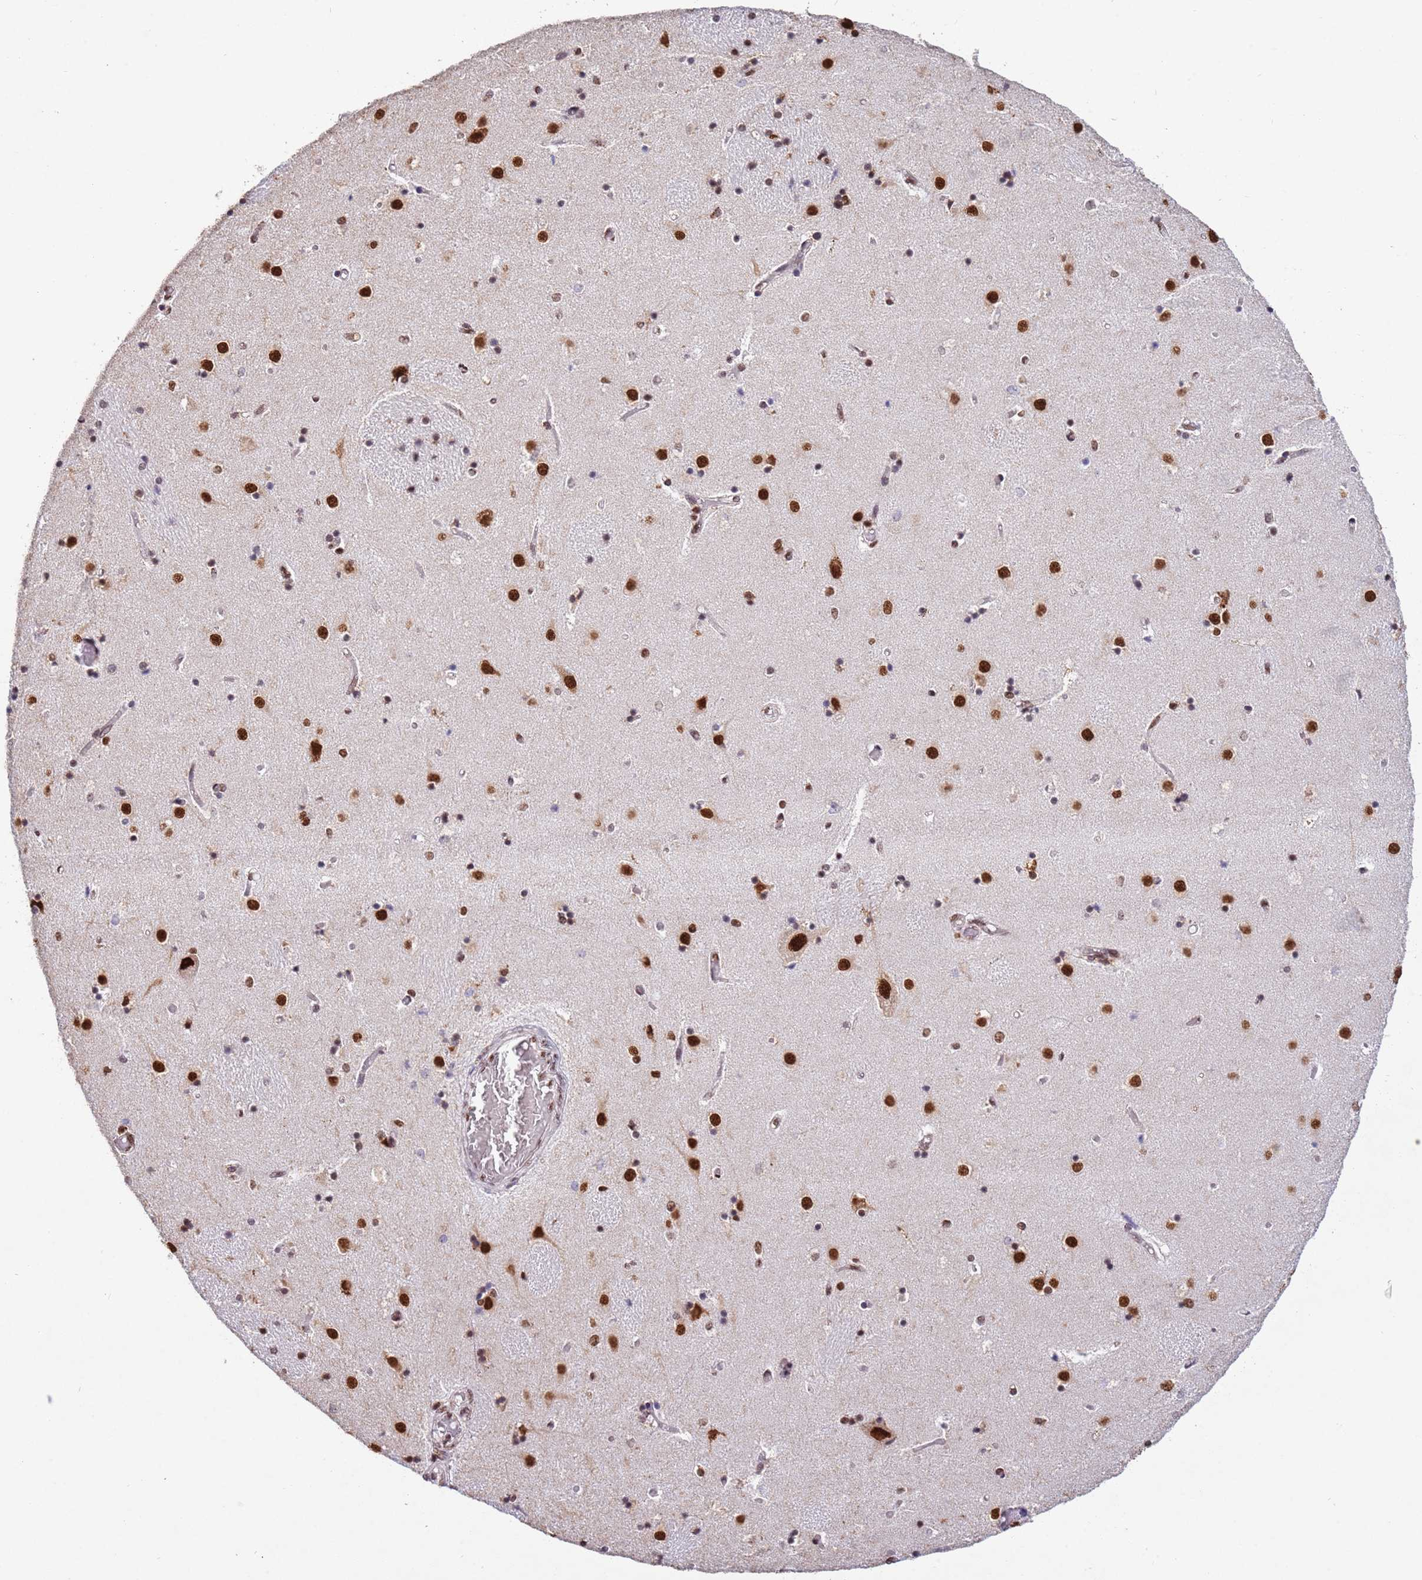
{"staining": {"intensity": "moderate", "quantity": ">75%", "location": "nuclear"}, "tissue": "caudate", "cell_type": "Glial cells", "image_type": "normal", "snomed": [{"axis": "morphology", "description": "Normal tissue, NOS"}, {"axis": "topography", "description": "Lateral ventricle wall"}], "caption": "Immunohistochemistry photomicrograph of normal human caudate stained for a protein (brown), which demonstrates medium levels of moderate nuclear positivity in approximately >75% of glial cells.", "gene": "ESF1", "patient": {"sex": "female", "age": 52}}